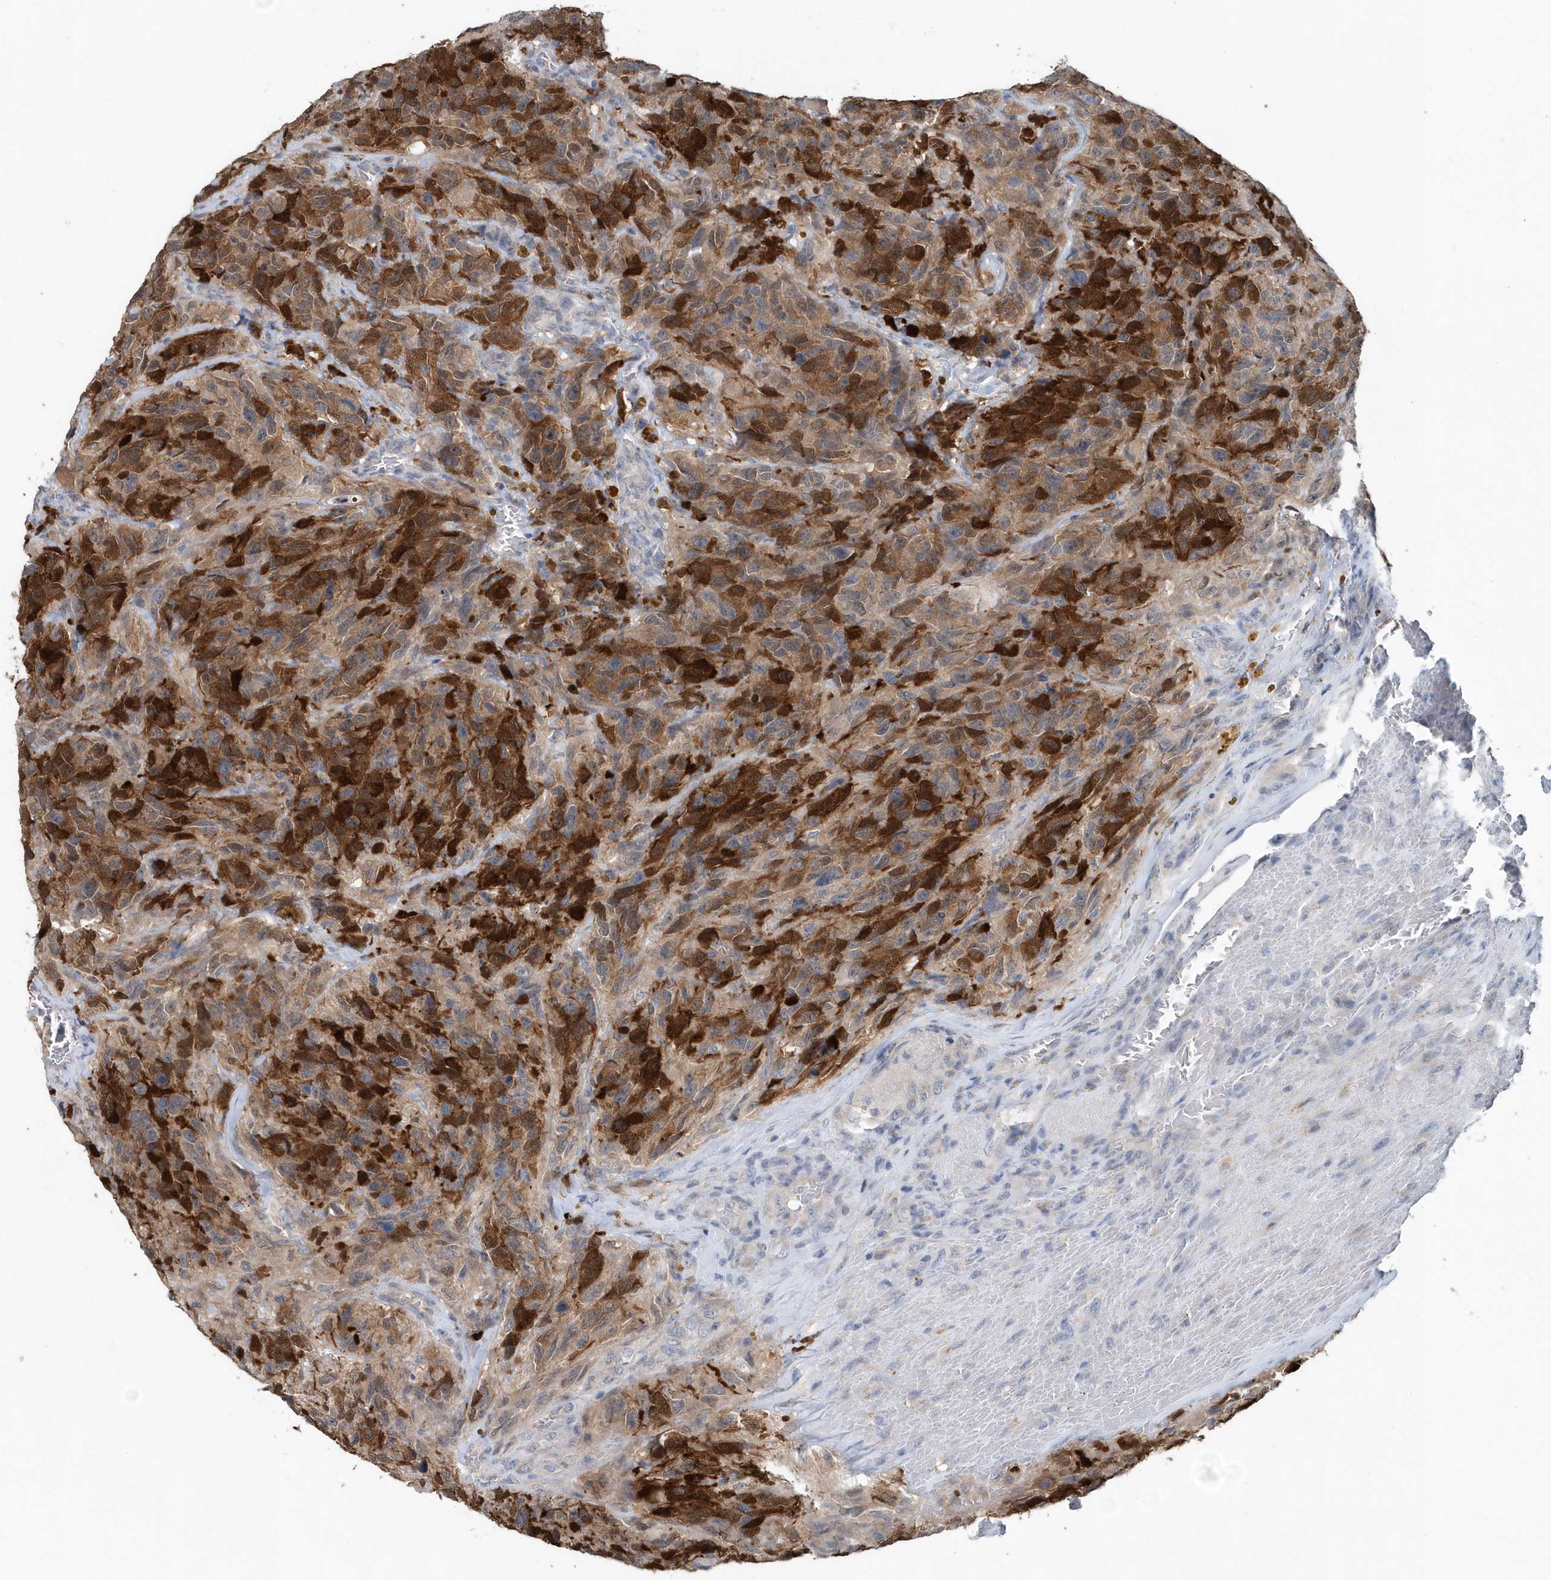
{"staining": {"intensity": "strong", "quantity": "25%-75%", "location": "cytoplasmic/membranous"}, "tissue": "glioma", "cell_type": "Tumor cells", "image_type": "cancer", "snomed": [{"axis": "morphology", "description": "Glioma, malignant, High grade"}, {"axis": "topography", "description": "Brain"}], "caption": "Glioma stained with immunohistochemistry exhibits strong cytoplasmic/membranous staining in approximately 25%-75% of tumor cells. (DAB IHC, brown staining for protein, blue staining for nuclei).", "gene": "PFN2", "patient": {"sex": "male", "age": 69}}